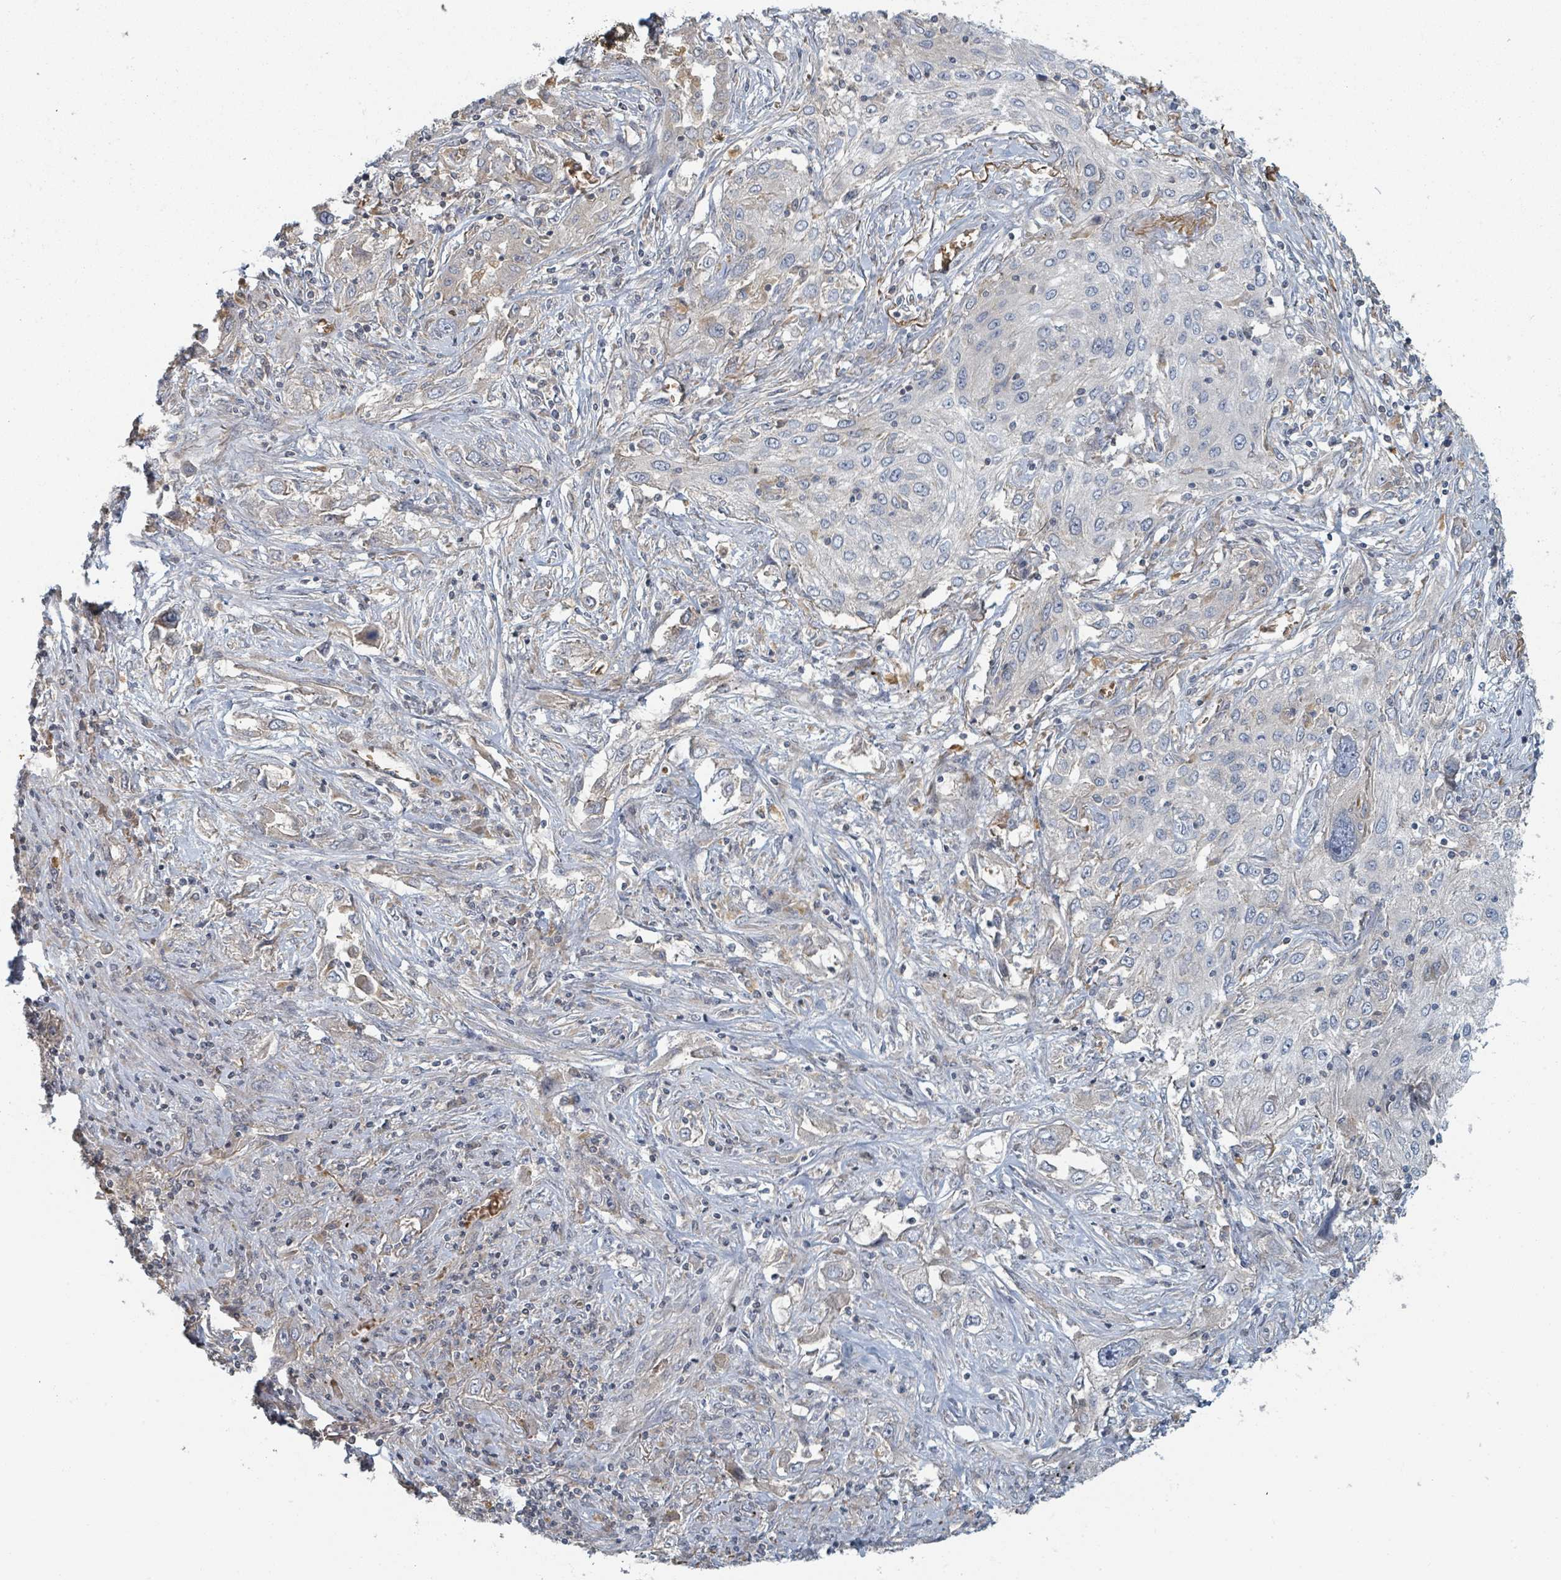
{"staining": {"intensity": "negative", "quantity": "none", "location": "none"}, "tissue": "lung cancer", "cell_type": "Tumor cells", "image_type": "cancer", "snomed": [{"axis": "morphology", "description": "Squamous cell carcinoma, NOS"}, {"axis": "topography", "description": "Lung"}], "caption": "Tumor cells are negative for brown protein staining in lung squamous cell carcinoma.", "gene": "TRPC4AP", "patient": {"sex": "female", "age": 69}}